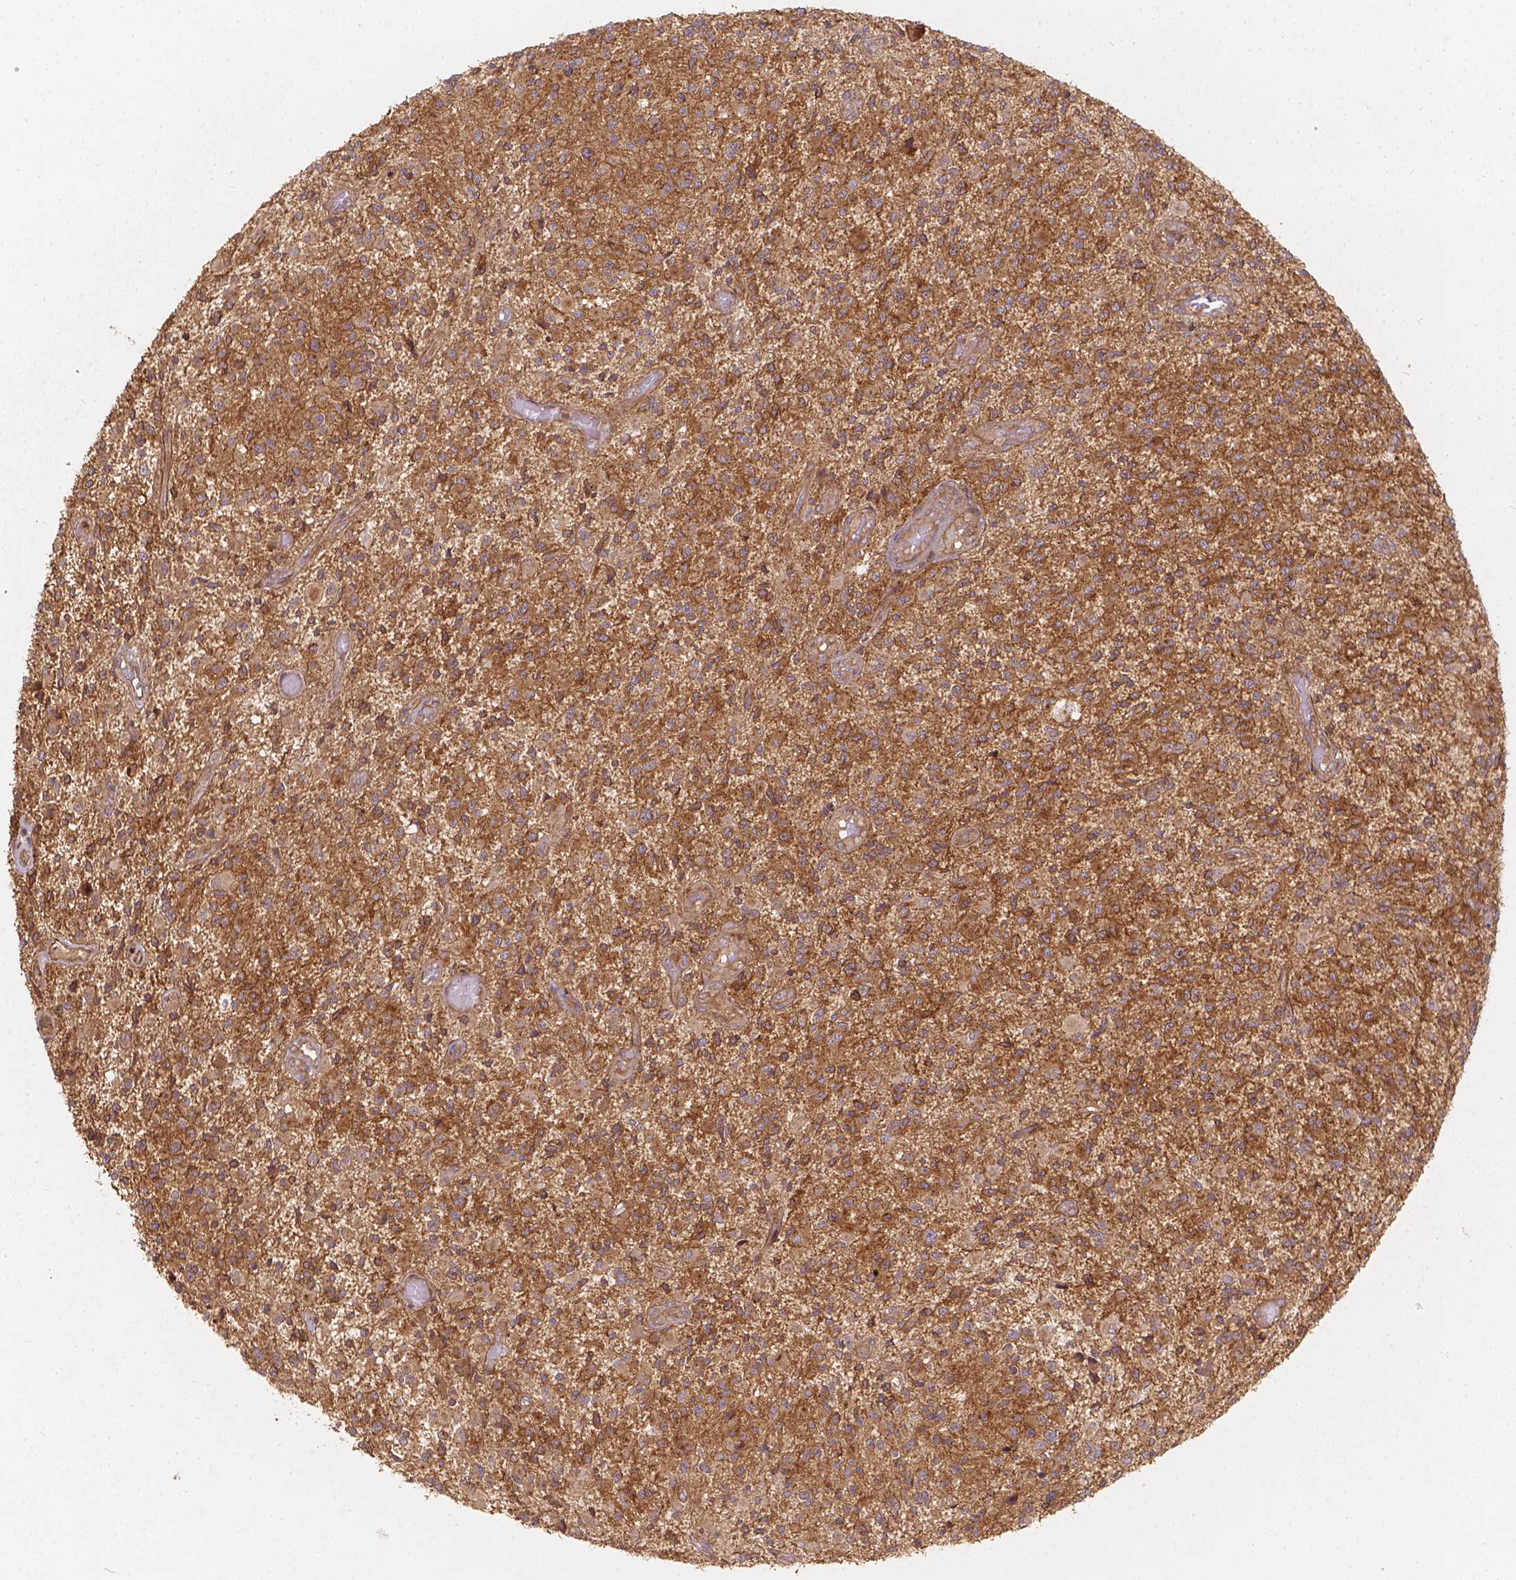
{"staining": {"intensity": "strong", "quantity": ">75%", "location": "cytoplasmic/membranous"}, "tissue": "glioma", "cell_type": "Tumor cells", "image_type": "cancer", "snomed": [{"axis": "morphology", "description": "Glioma, malignant, High grade"}, {"axis": "topography", "description": "Brain"}], "caption": "Malignant high-grade glioma stained for a protein (brown) demonstrates strong cytoplasmic/membranous positive expression in approximately >75% of tumor cells.", "gene": "XPR1", "patient": {"sex": "female", "age": 63}}